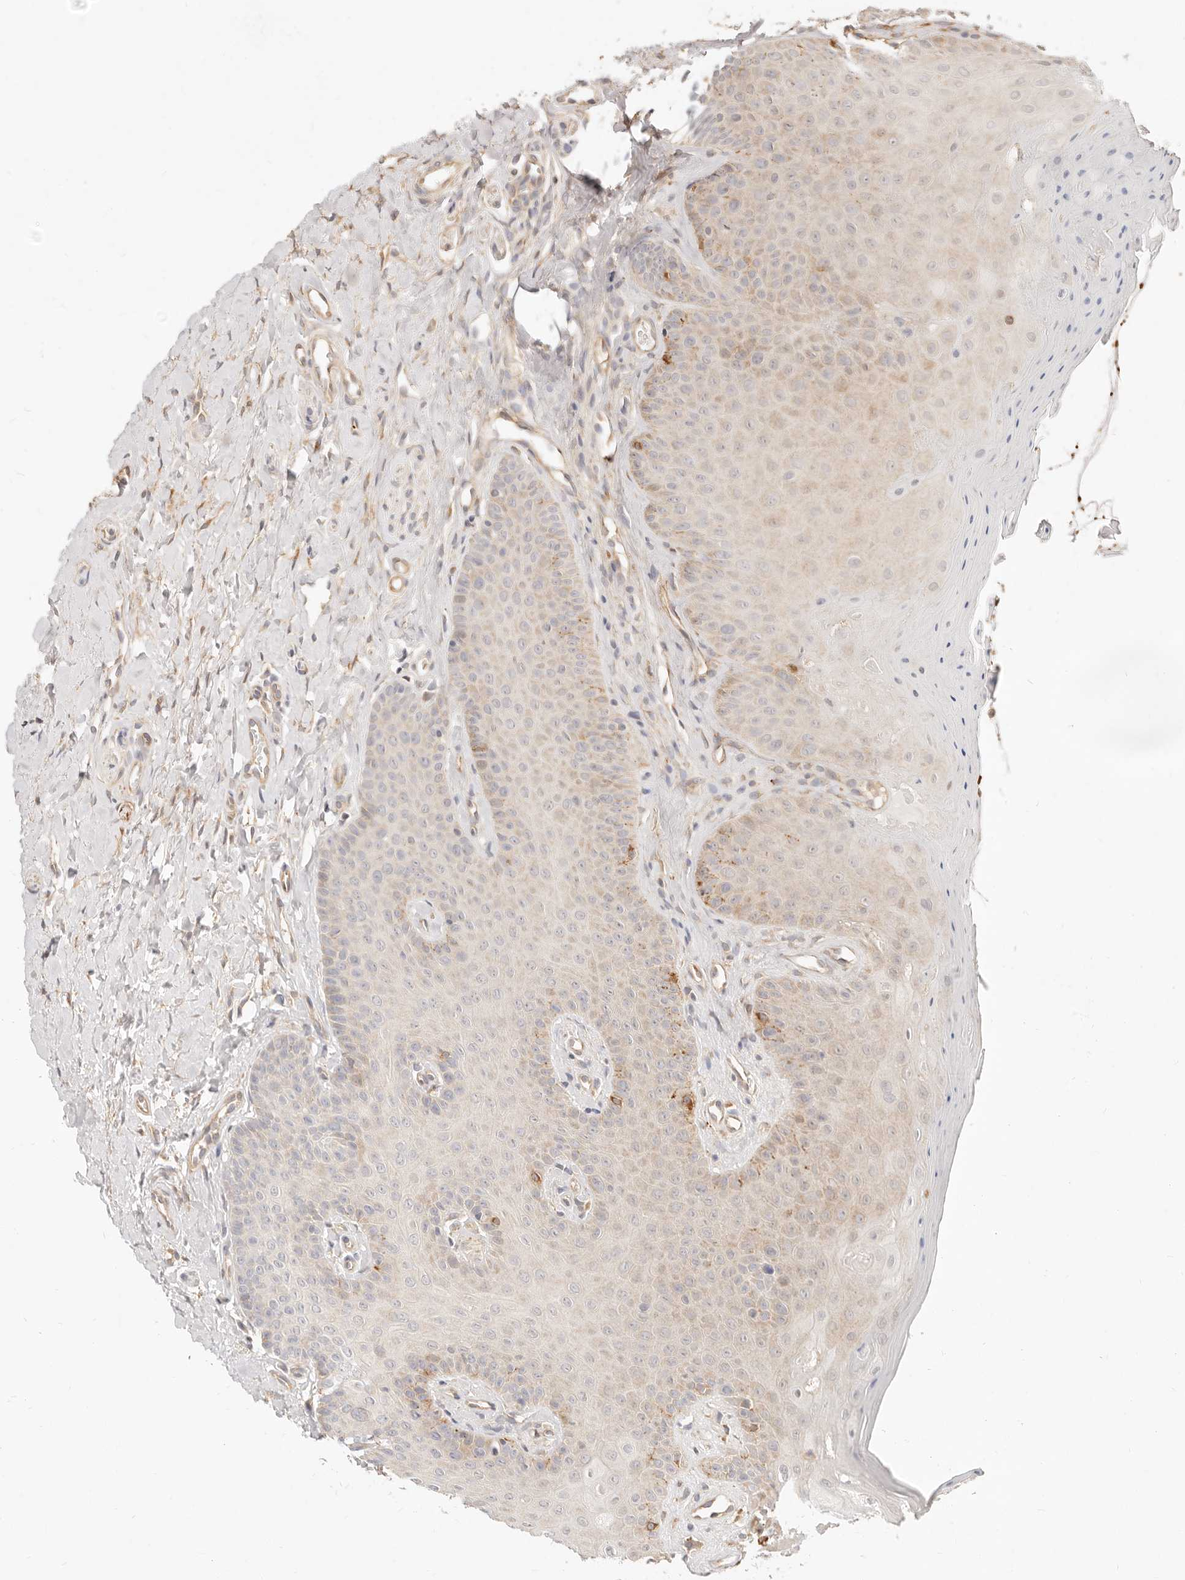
{"staining": {"intensity": "moderate", "quantity": "<25%", "location": "cytoplasmic/membranous"}, "tissue": "oral mucosa", "cell_type": "Squamous epithelial cells", "image_type": "normal", "snomed": [{"axis": "morphology", "description": "Normal tissue, NOS"}, {"axis": "topography", "description": "Oral tissue"}], "caption": "Immunohistochemistry of unremarkable oral mucosa displays low levels of moderate cytoplasmic/membranous positivity in approximately <25% of squamous epithelial cells. (DAB (3,3'-diaminobenzidine) IHC with brightfield microscopy, high magnification).", "gene": "UBXN10", "patient": {"sex": "female", "age": 31}}